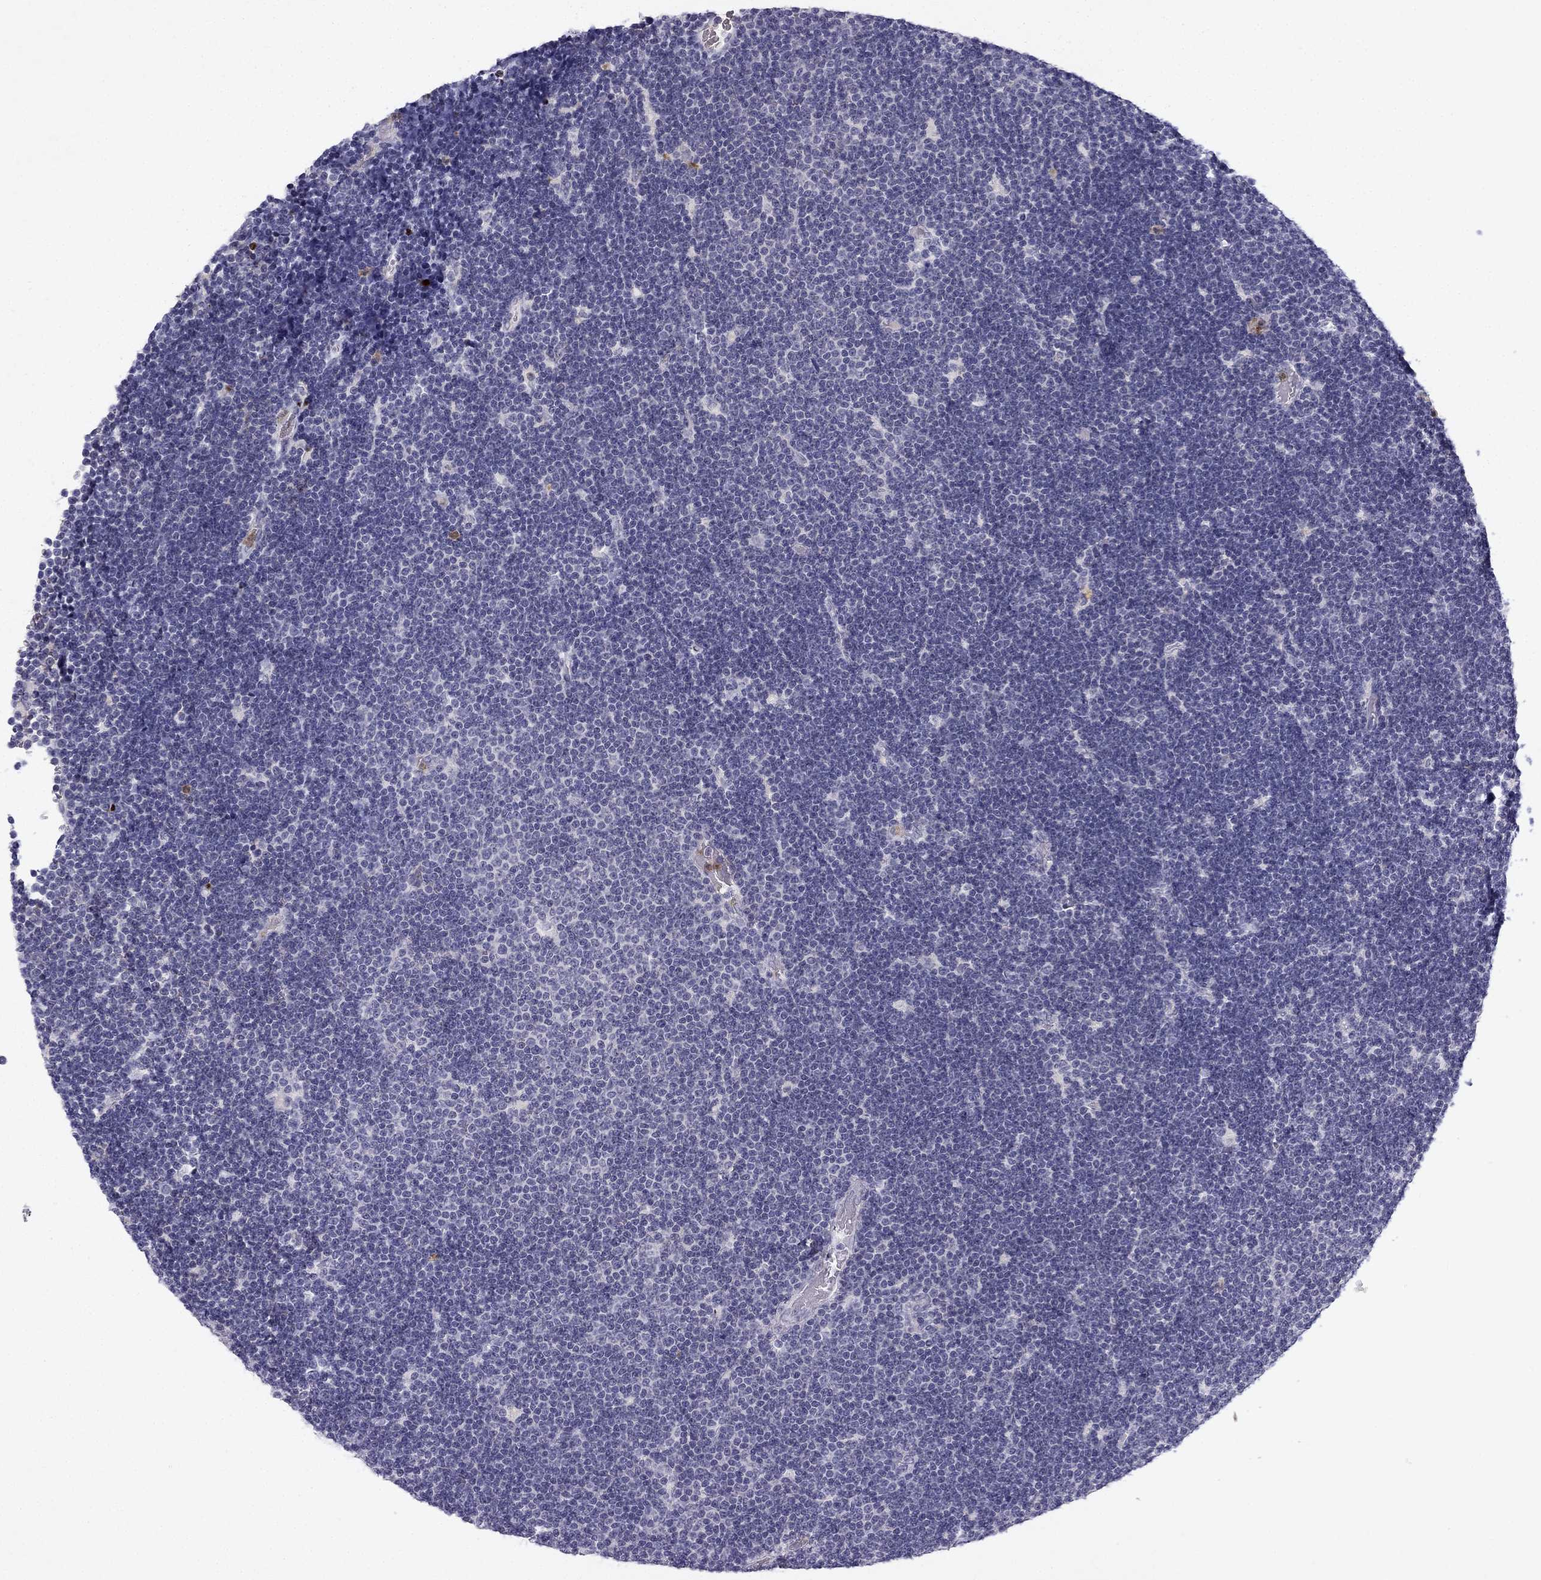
{"staining": {"intensity": "negative", "quantity": "none", "location": "none"}, "tissue": "lymphoma", "cell_type": "Tumor cells", "image_type": "cancer", "snomed": [{"axis": "morphology", "description": "Malignant lymphoma, non-Hodgkin's type, Low grade"}, {"axis": "topography", "description": "Brain"}], "caption": "The photomicrograph demonstrates no significant expression in tumor cells of lymphoma.", "gene": "SLC6A4", "patient": {"sex": "female", "age": 66}}